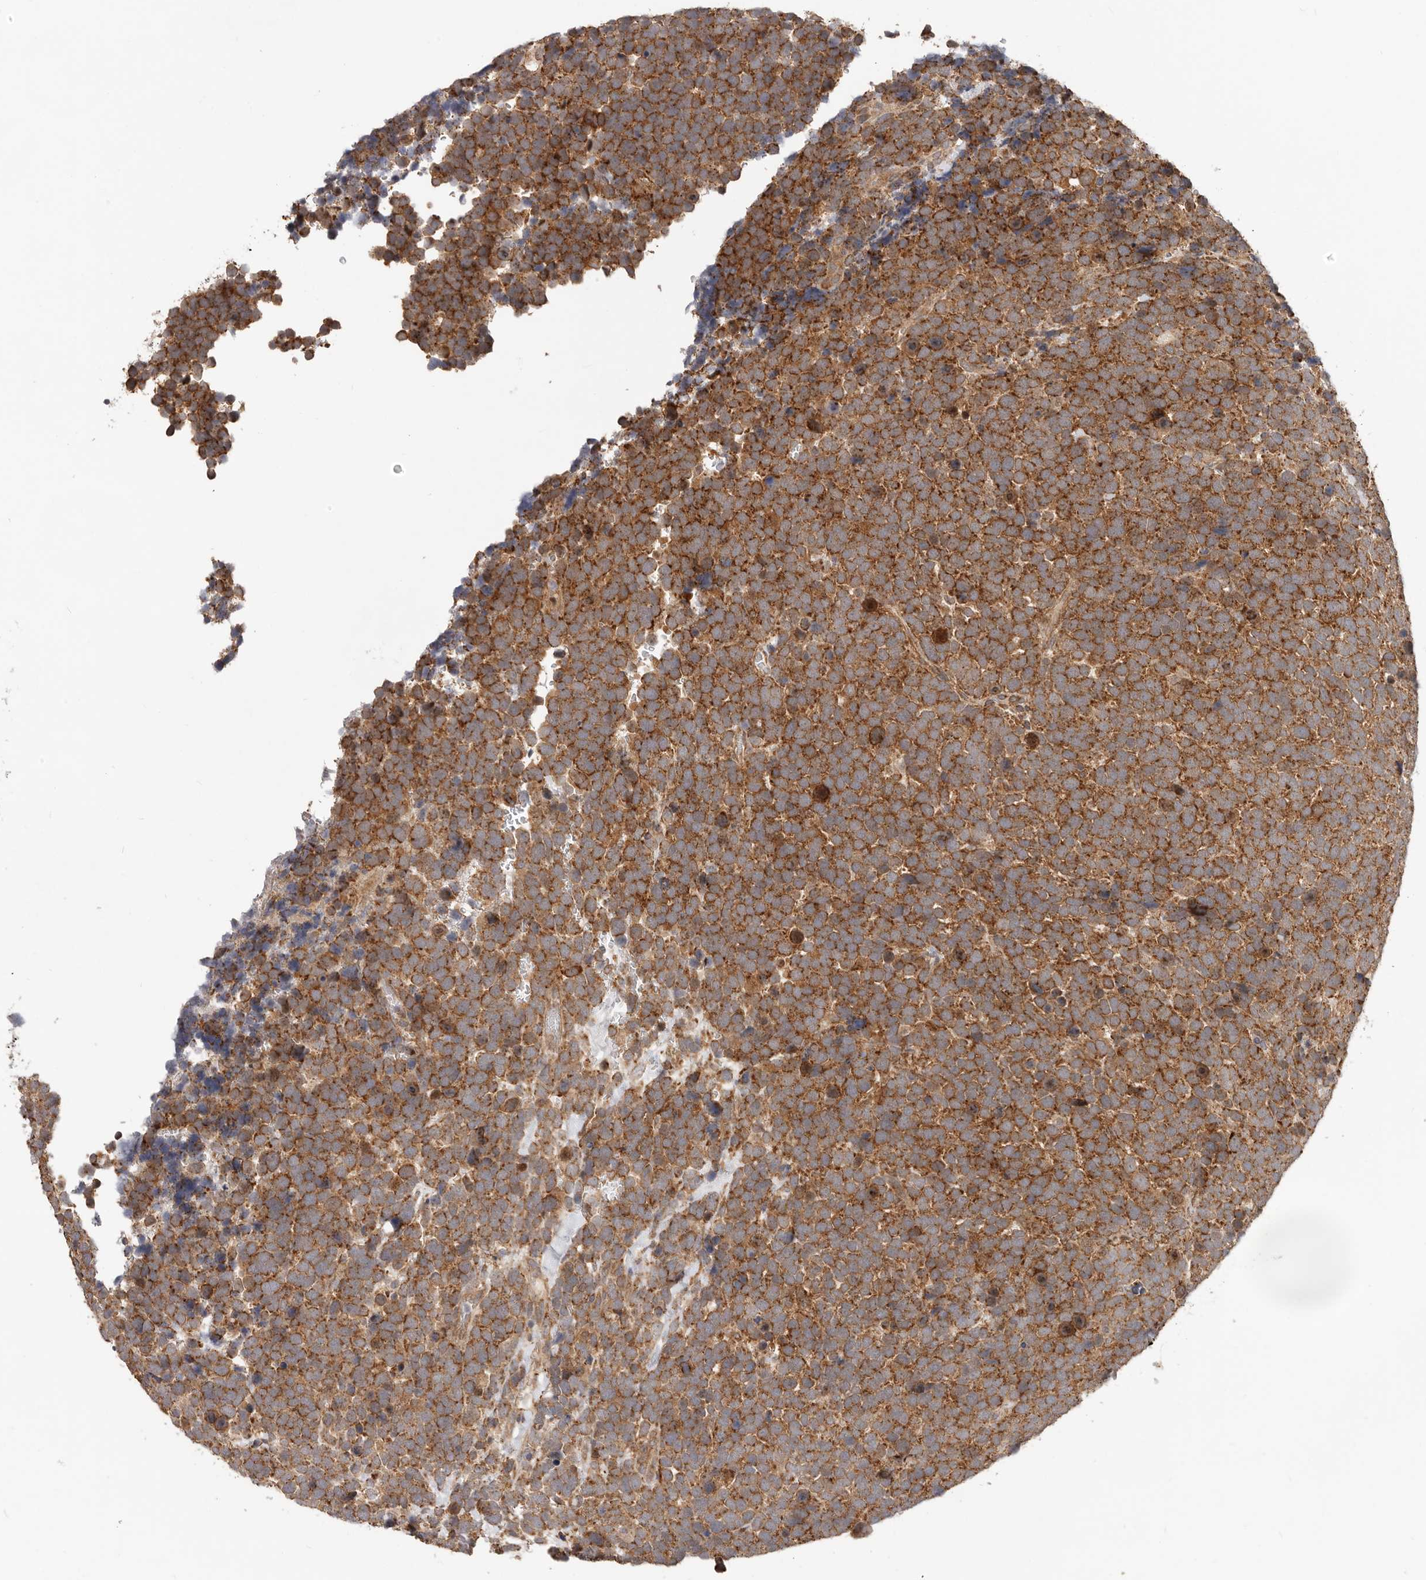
{"staining": {"intensity": "moderate", "quantity": ">75%", "location": "cytoplasmic/membranous"}, "tissue": "urothelial cancer", "cell_type": "Tumor cells", "image_type": "cancer", "snomed": [{"axis": "morphology", "description": "Urothelial carcinoma, High grade"}, {"axis": "topography", "description": "Urinary bladder"}], "caption": "A medium amount of moderate cytoplasmic/membranous positivity is identified in approximately >75% of tumor cells in urothelial cancer tissue. The protein is stained brown, and the nuclei are stained in blue (DAB (3,3'-diaminobenzidine) IHC with brightfield microscopy, high magnification).", "gene": "USP49", "patient": {"sex": "female", "age": 82}}